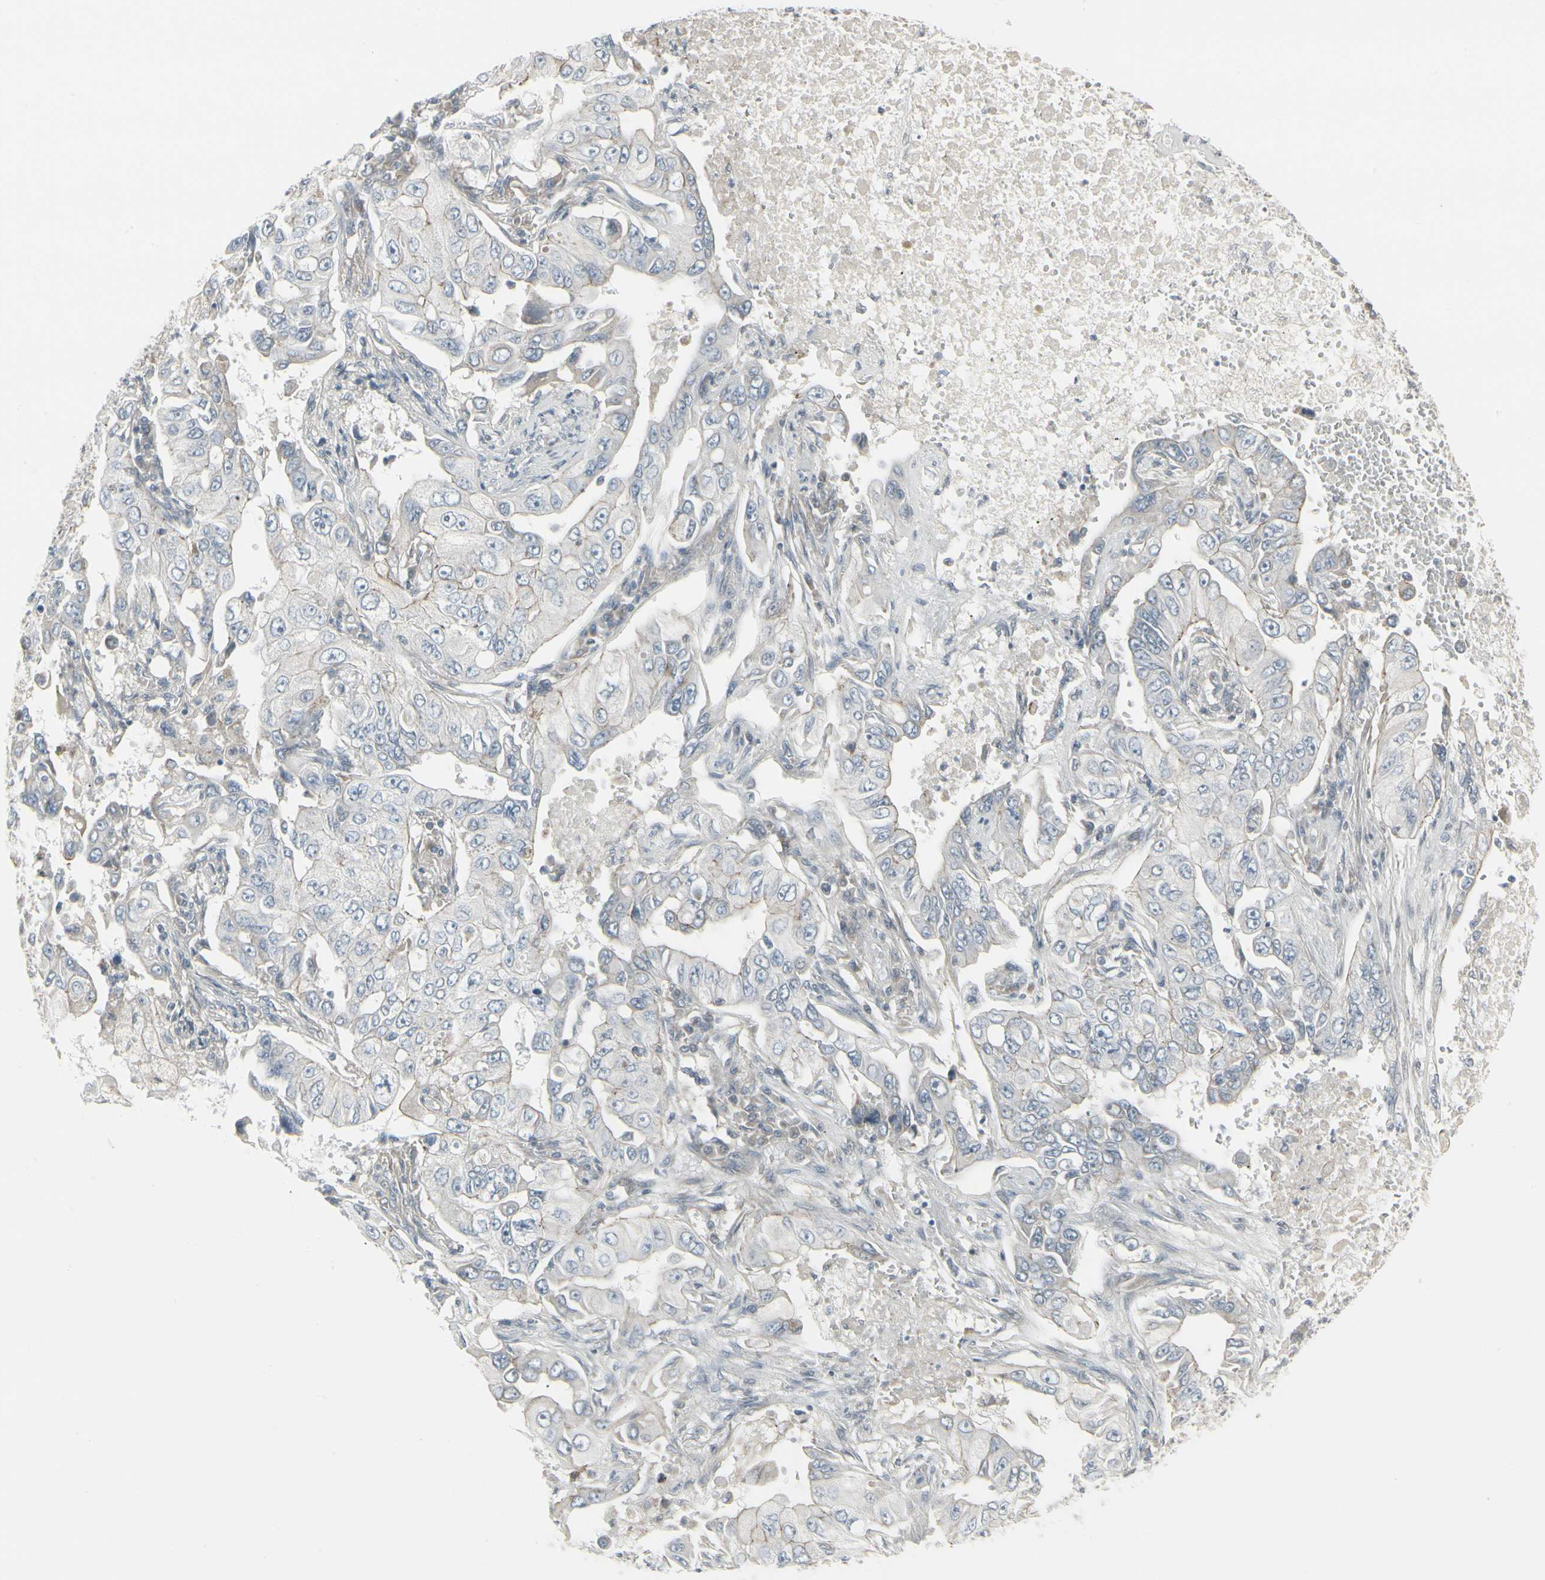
{"staining": {"intensity": "weak", "quantity": "<25%", "location": "cytoplasmic/membranous"}, "tissue": "lung cancer", "cell_type": "Tumor cells", "image_type": "cancer", "snomed": [{"axis": "morphology", "description": "Adenocarcinoma, NOS"}, {"axis": "topography", "description": "Lung"}], "caption": "Adenocarcinoma (lung) was stained to show a protein in brown. There is no significant expression in tumor cells.", "gene": "EPS15", "patient": {"sex": "male", "age": 84}}